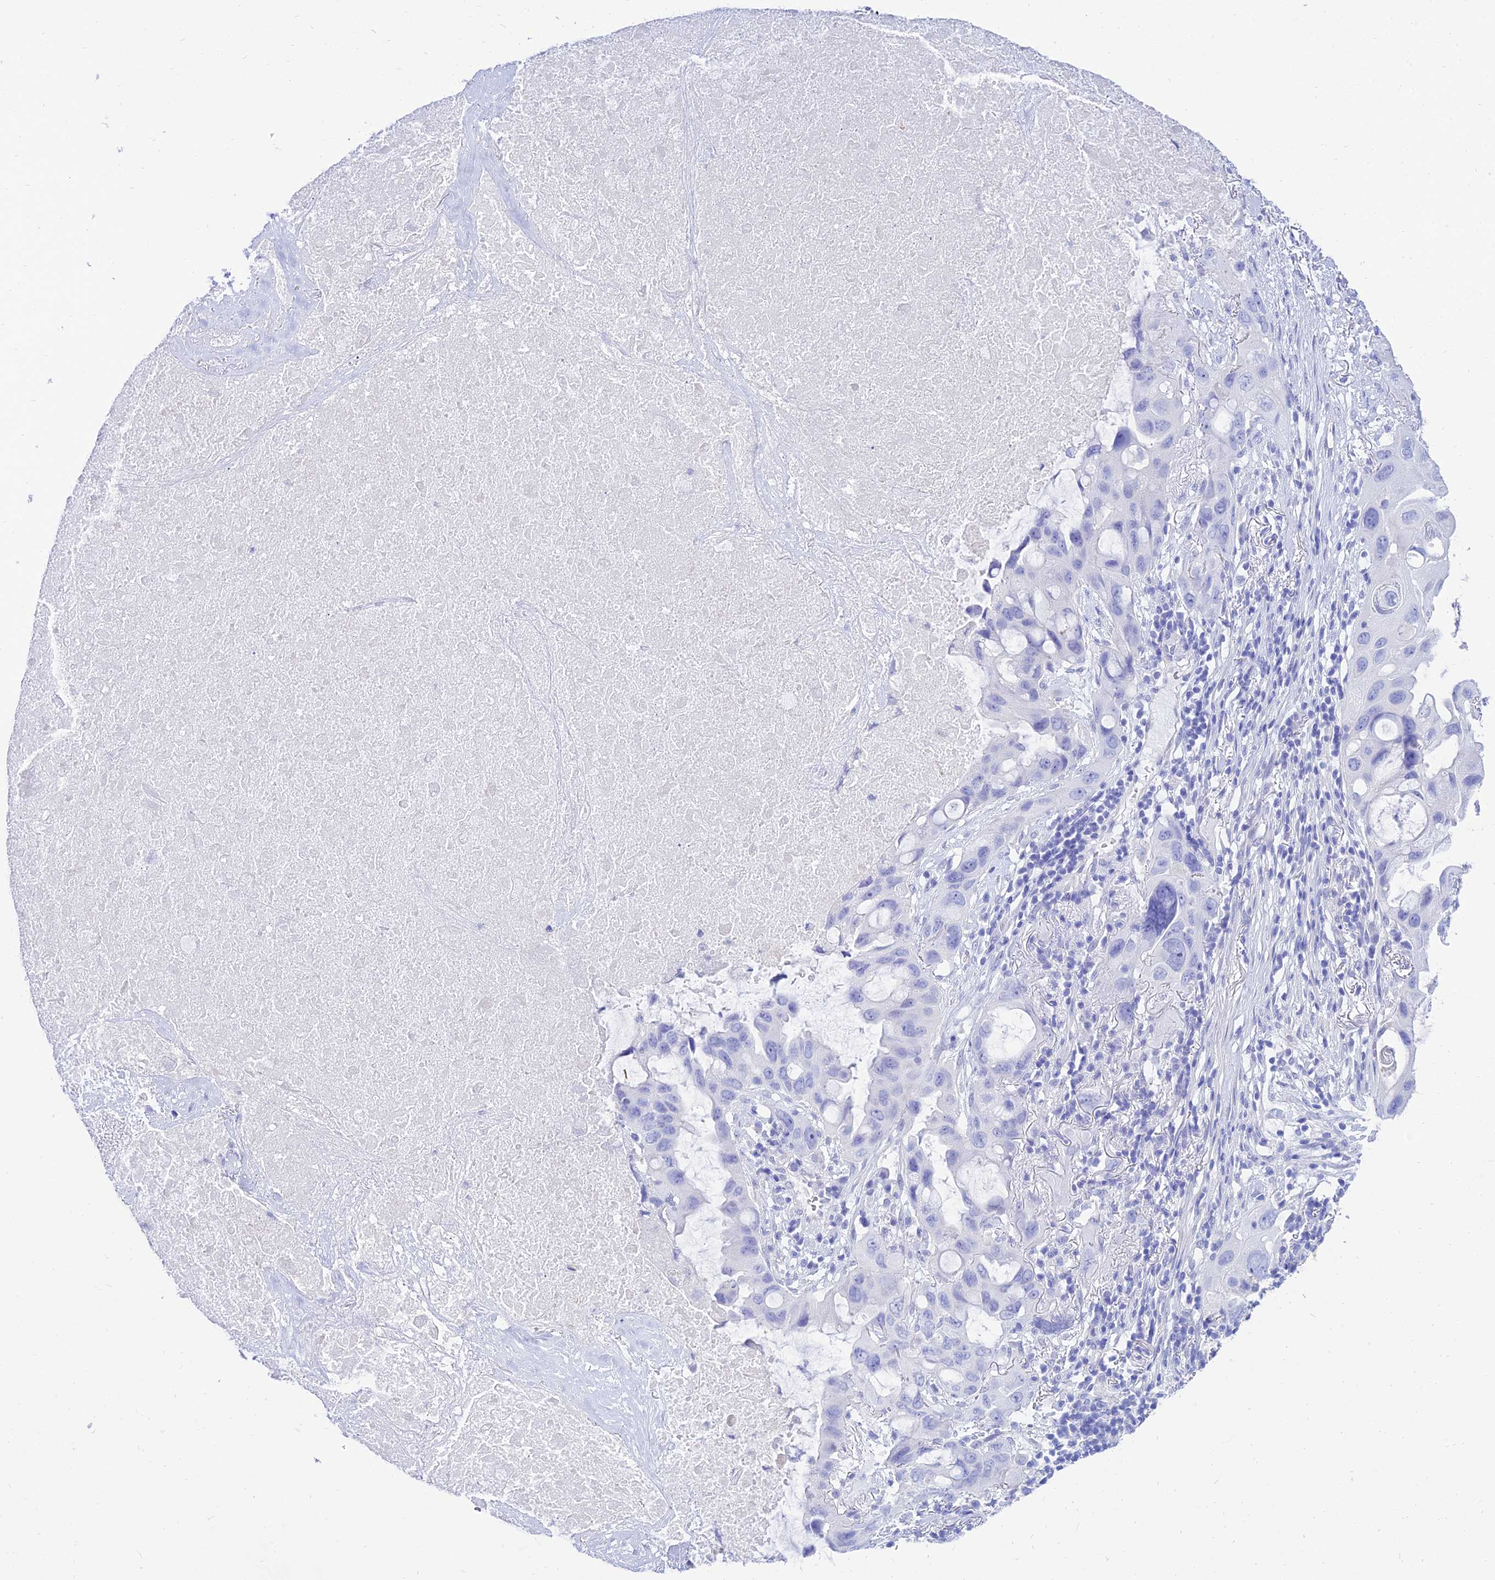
{"staining": {"intensity": "negative", "quantity": "none", "location": "none"}, "tissue": "lung cancer", "cell_type": "Tumor cells", "image_type": "cancer", "snomed": [{"axis": "morphology", "description": "Squamous cell carcinoma, NOS"}, {"axis": "topography", "description": "Lung"}], "caption": "This is a micrograph of IHC staining of squamous cell carcinoma (lung), which shows no positivity in tumor cells. (Brightfield microscopy of DAB IHC at high magnification).", "gene": "TAC3", "patient": {"sex": "female", "age": 73}}